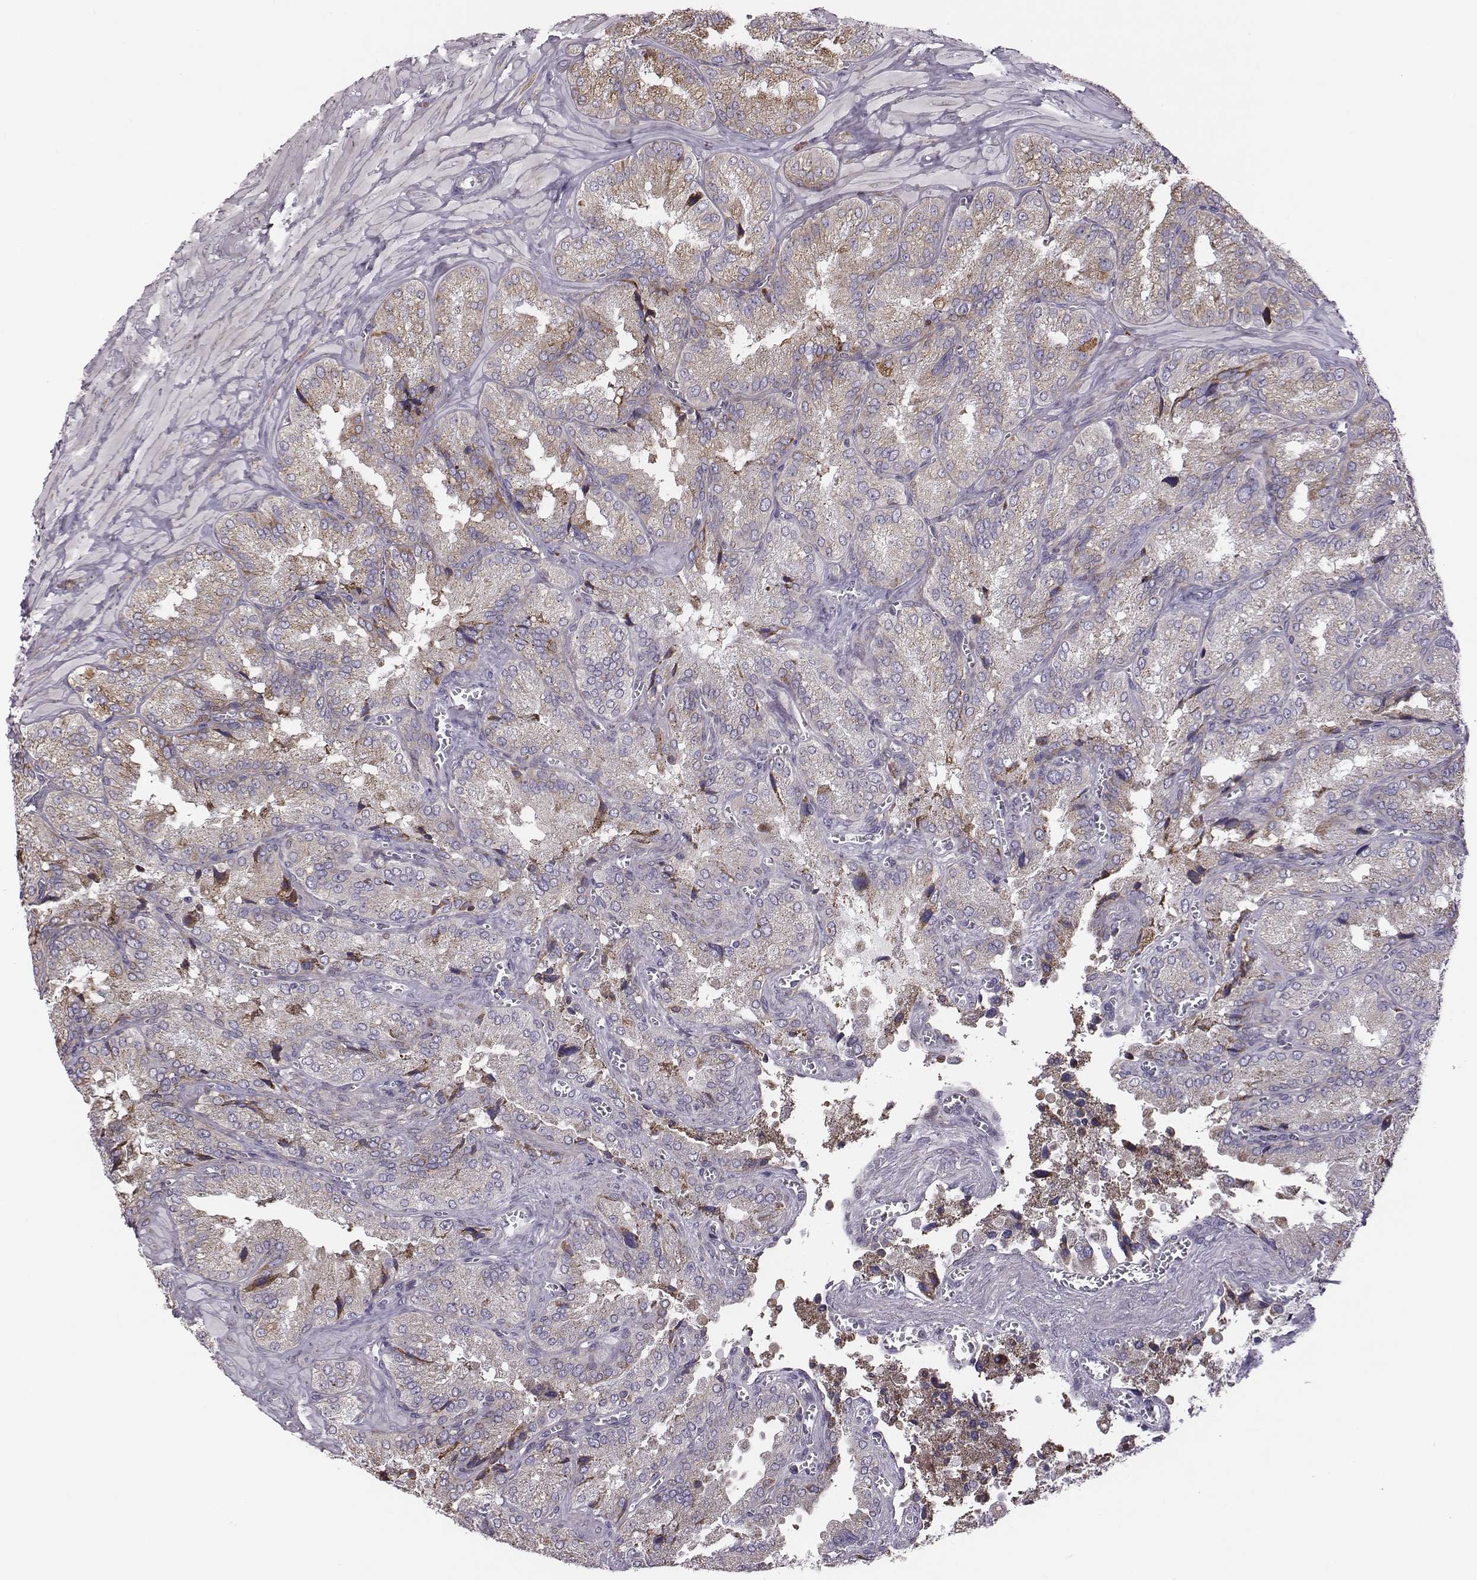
{"staining": {"intensity": "moderate", "quantity": ">75%", "location": "cytoplasmic/membranous"}, "tissue": "seminal vesicle", "cell_type": "Glandular cells", "image_type": "normal", "snomed": [{"axis": "morphology", "description": "Normal tissue, NOS"}, {"axis": "topography", "description": "Seminal veicle"}], "caption": "Immunohistochemistry (IHC) of normal seminal vesicle displays medium levels of moderate cytoplasmic/membranous staining in approximately >75% of glandular cells.", "gene": "SELENOI", "patient": {"sex": "male", "age": 37}}